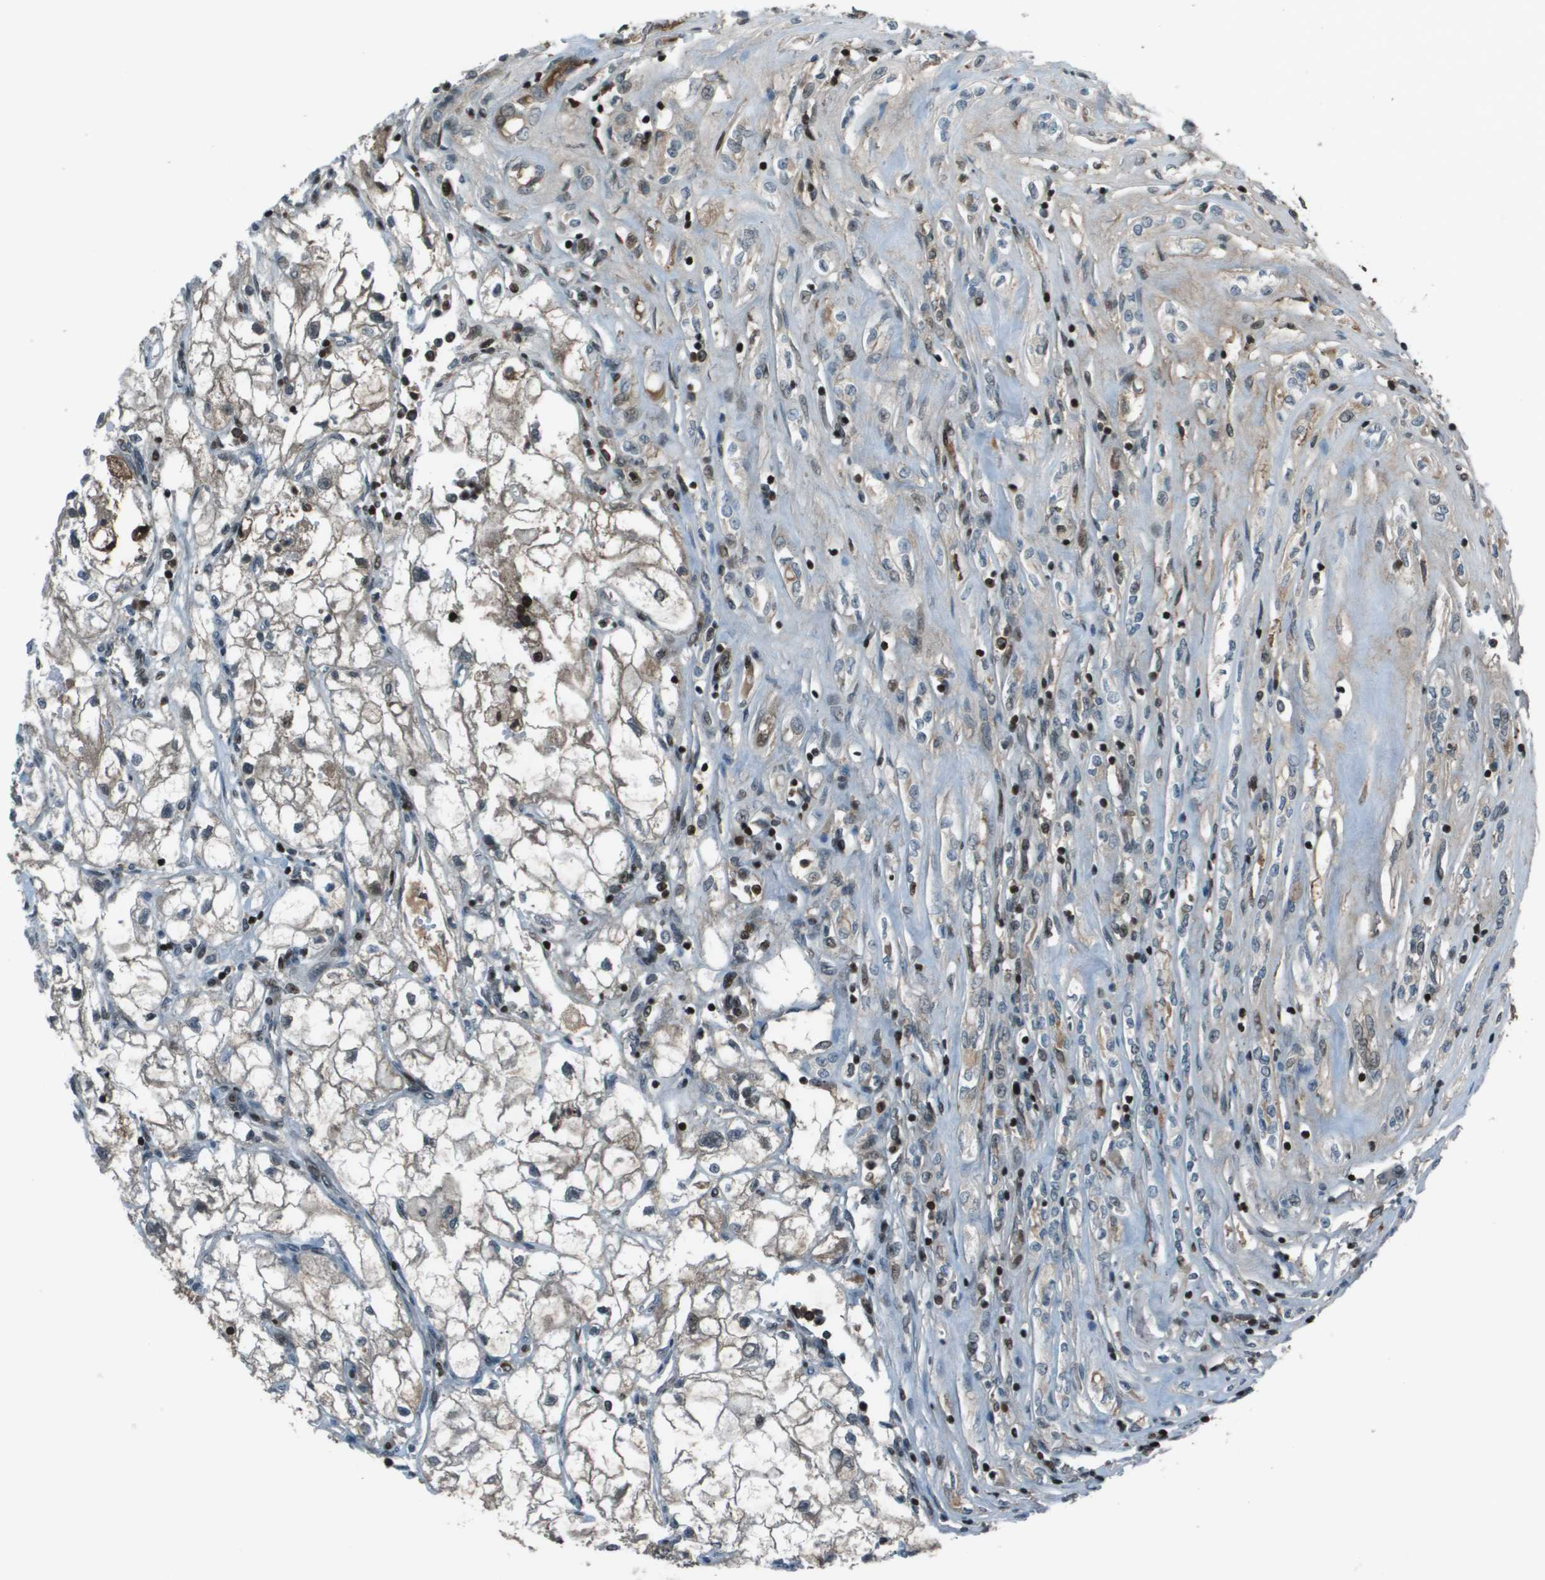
{"staining": {"intensity": "negative", "quantity": "none", "location": "none"}, "tissue": "renal cancer", "cell_type": "Tumor cells", "image_type": "cancer", "snomed": [{"axis": "morphology", "description": "Adenocarcinoma, NOS"}, {"axis": "topography", "description": "Kidney"}], "caption": "IHC photomicrograph of human adenocarcinoma (renal) stained for a protein (brown), which displays no staining in tumor cells. (IHC, brightfield microscopy, high magnification).", "gene": "CXCL12", "patient": {"sex": "female", "age": 70}}